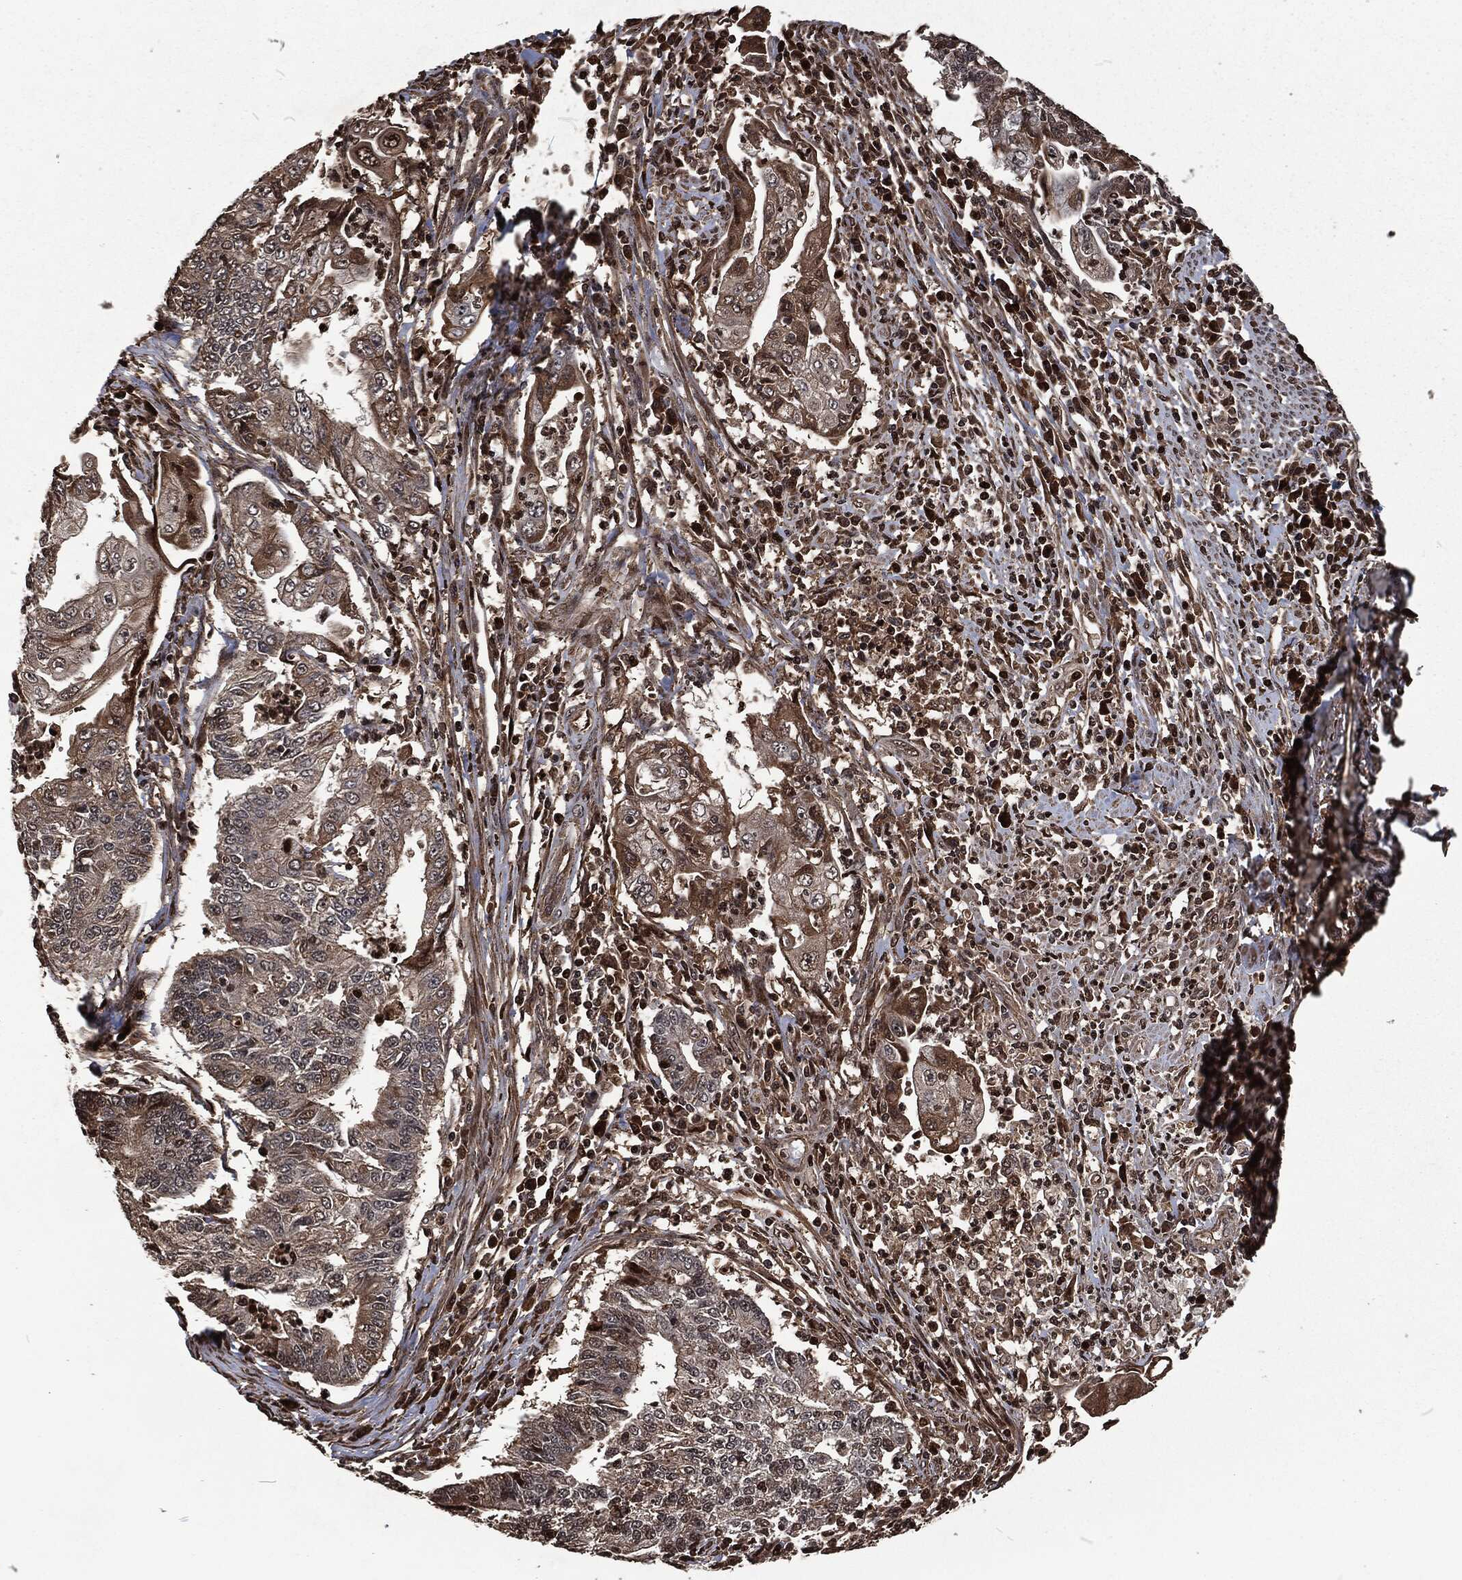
{"staining": {"intensity": "moderate", "quantity": "<25%", "location": "cytoplasmic/membranous"}, "tissue": "endometrial cancer", "cell_type": "Tumor cells", "image_type": "cancer", "snomed": [{"axis": "morphology", "description": "Adenocarcinoma, NOS"}, {"axis": "topography", "description": "Uterus"}, {"axis": "topography", "description": "Endometrium"}], "caption": "Brown immunohistochemical staining in endometrial cancer demonstrates moderate cytoplasmic/membranous expression in approximately <25% of tumor cells.", "gene": "SNAI1", "patient": {"sex": "female", "age": 54}}